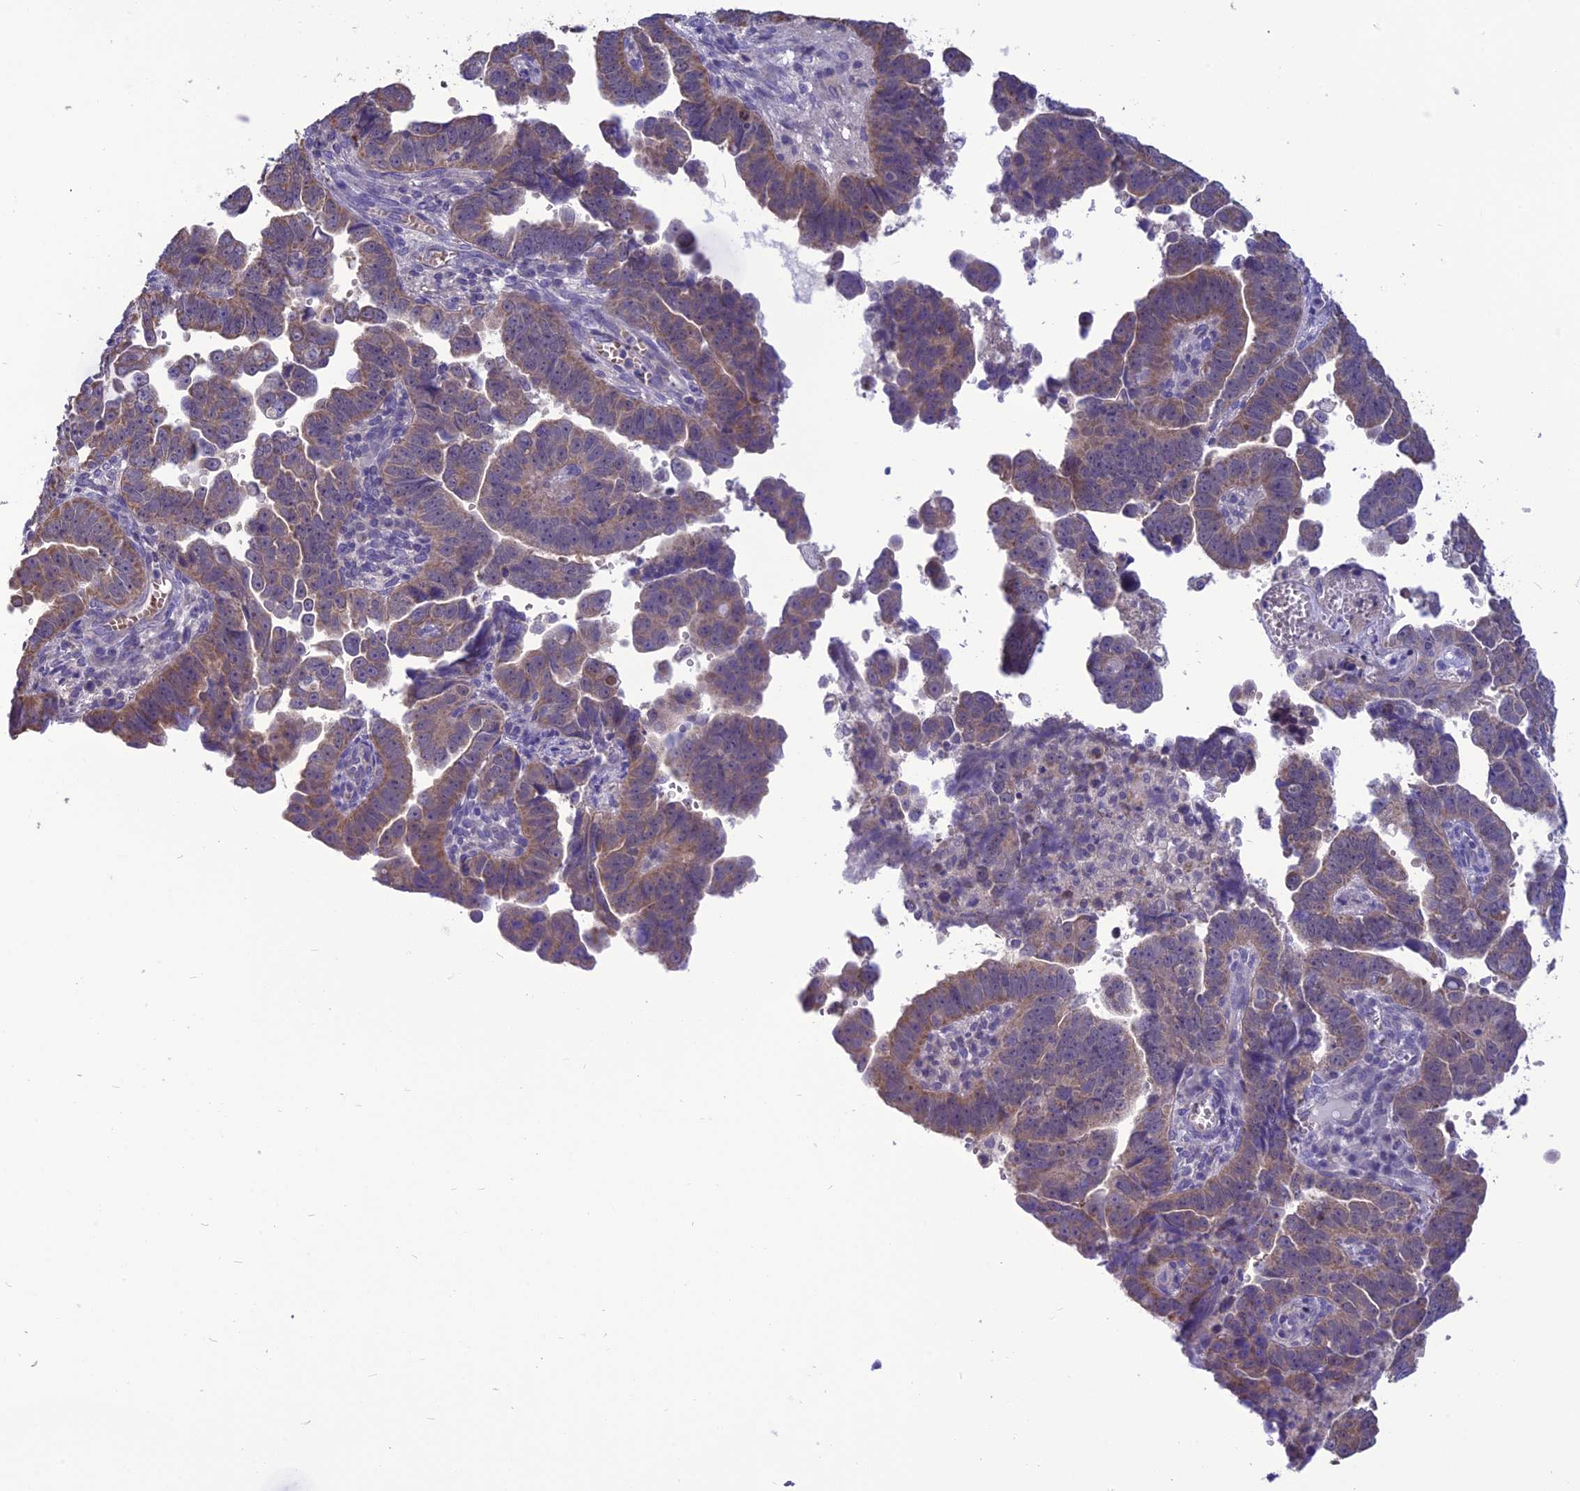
{"staining": {"intensity": "weak", "quantity": ">75%", "location": "cytoplasmic/membranous"}, "tissue": "endometrial cancer", "cell_type": "Tumor cells", "image_type": "cancer", "snomed": [{"axis": "morphology", "description": "Adenocarcinoma, NOS"}, {"axis": "topography", "description": "Endometrium"}], "caption": "Immunohistochemical staining of adenocarcinoma (endometrial) shows low levels of weak cytoplasmic/membranous protein expression in about >75% of tumor cells. The staining was performed using DAB, with brown indicating positive protein expression. Nuclei are stained blue with hematoxylin.", "gene": "PSMF1", "patient": {"sex": "female", "age": 75}}